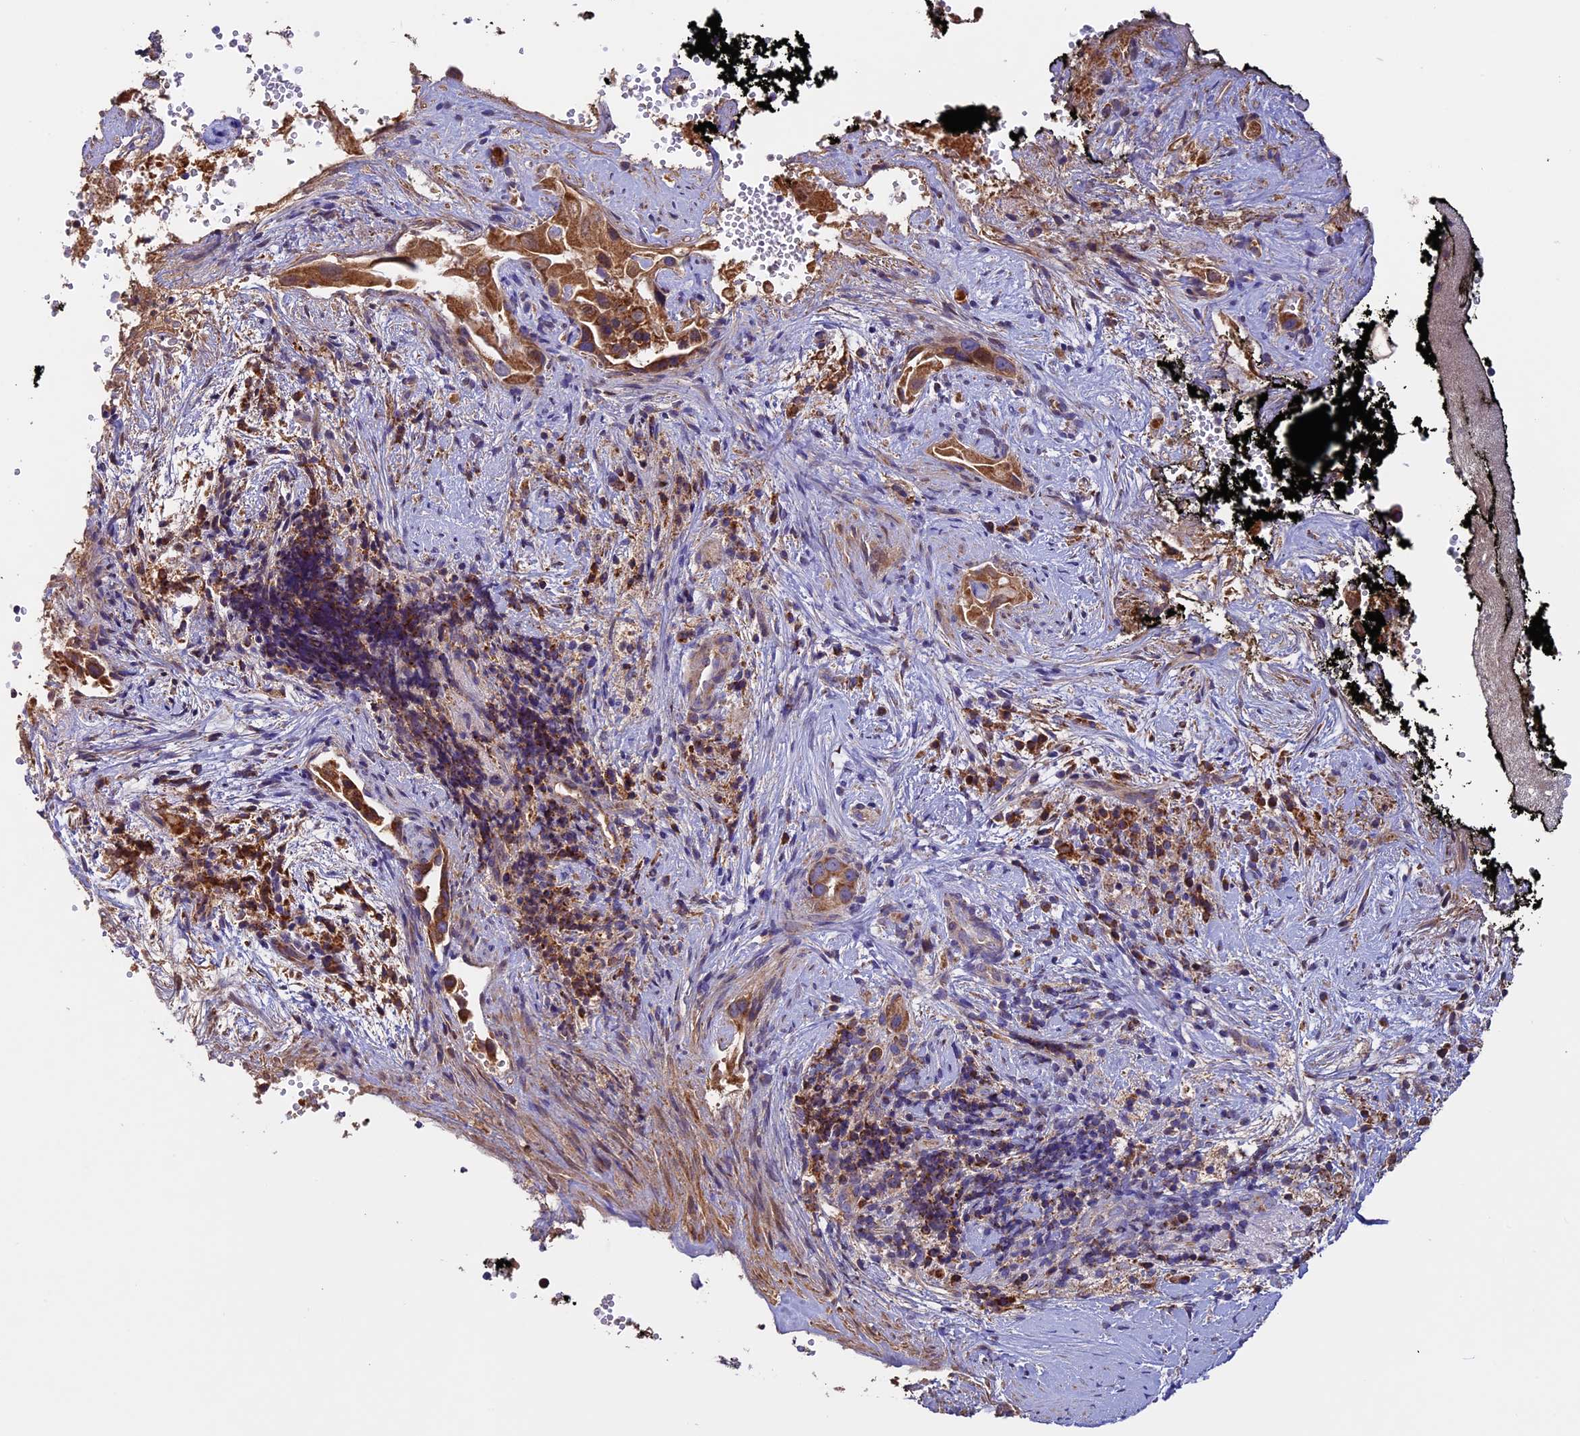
{"staining": {"intensity": "moderate", "quantity": ">75%", "location": "cytoplasmic/membranous"}, "tissue": "pancreatic cancer", "cell_type": "Tumor cells", "image_type": "cancer", "snomed": [{"axis": "morphology", "description": "Inflammation, NOS"}, {"axis": "morphology", "description": "Adenocarcinoma, NOS"}, {"axis": "topography", "description": "Pancreas"}], "caption": "DAB (3,3'-diaminobenzidine) immunohistochemical staining of human pancreatic cancer (adenocarcinoma) exhibits moderate cytoplasmic/membranous protein positivity in about >75% of tumor cells.", "gene": "OCEL1", "patient": {"sex": "female", "age": 56}}